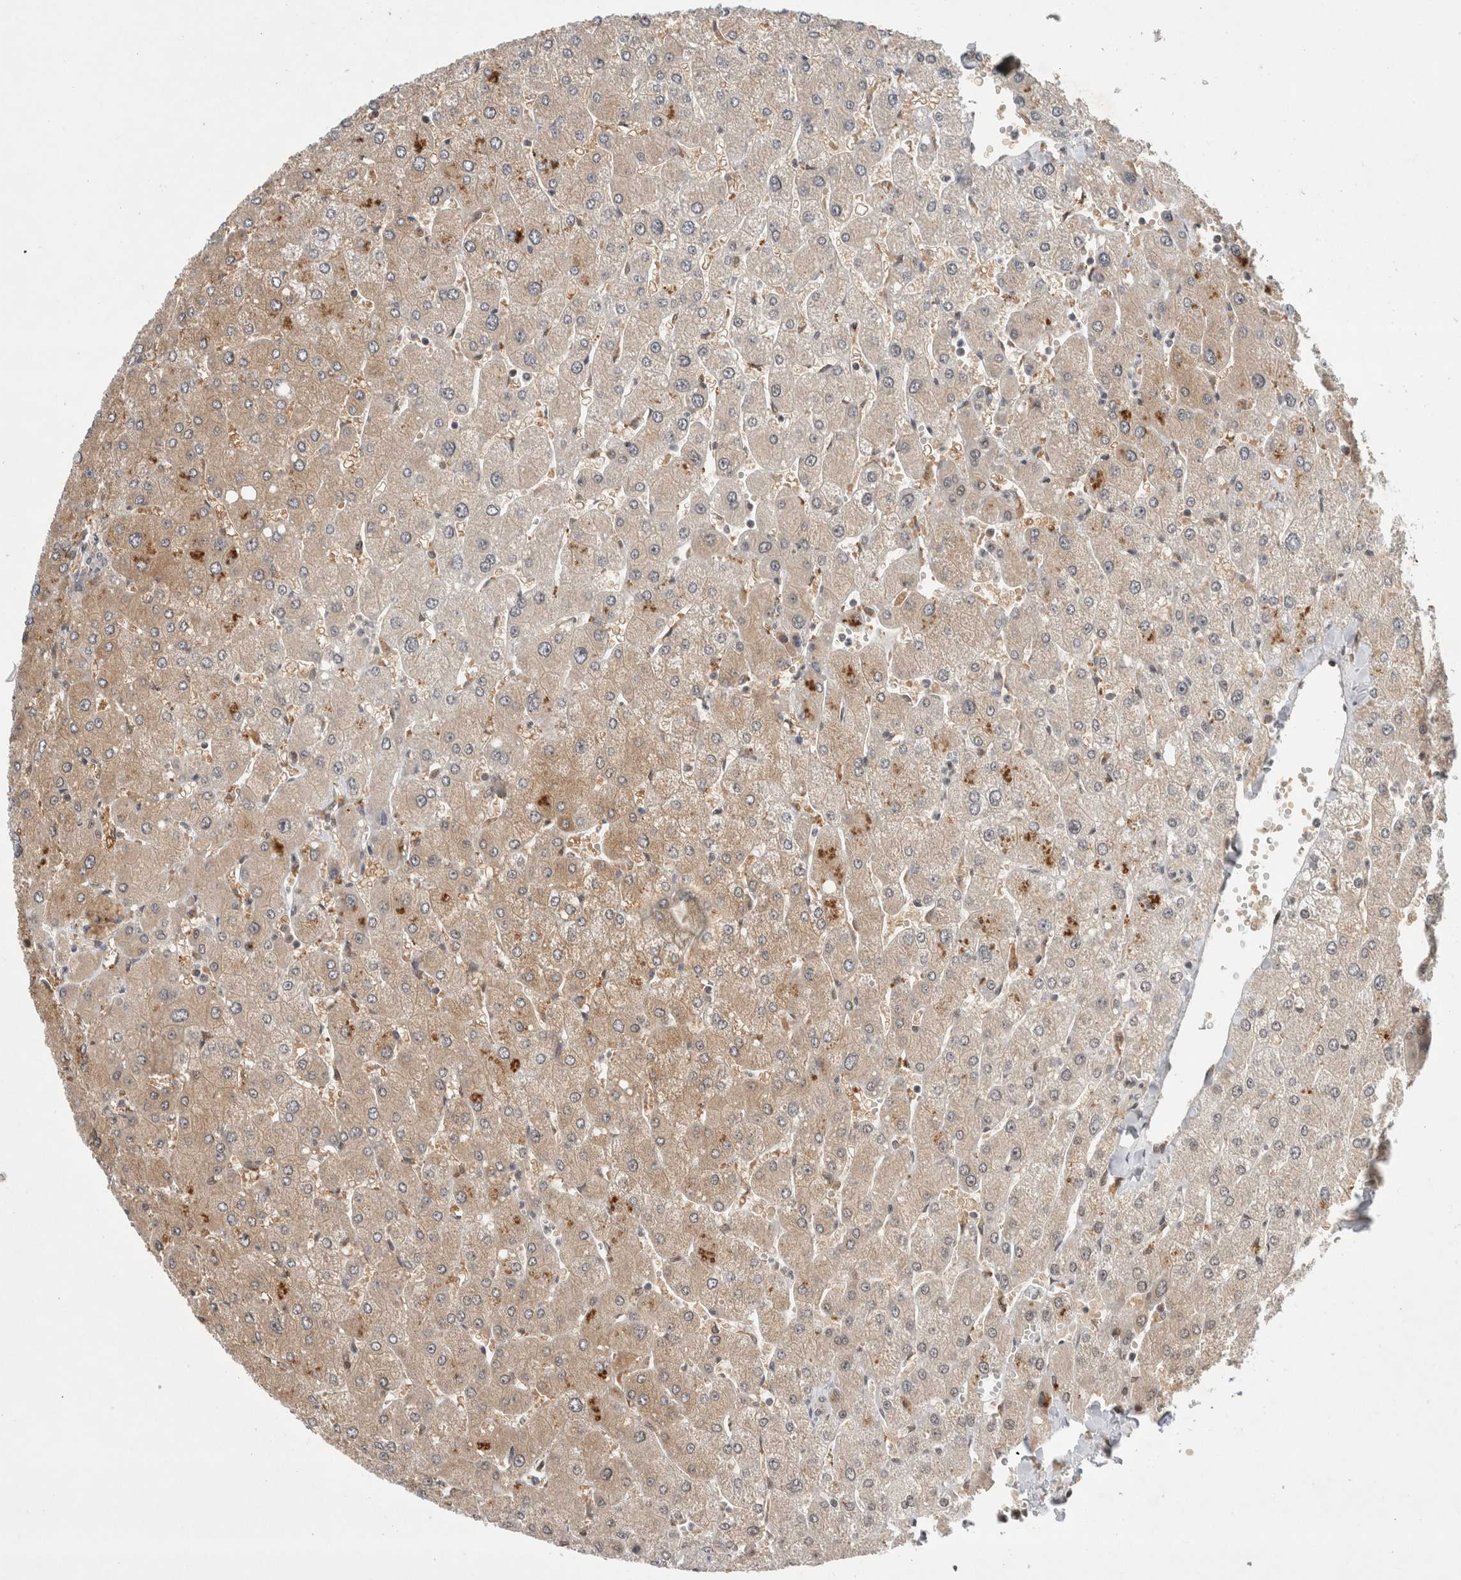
{"staining": {"intensity": "weak", "quantity": "25%-75%", "location": "cytoplasmic/membranous"}, "tissue": "liver", "cell_type": "Cholangiocytes", "image_type": "normal", "snomed": [{"axis": "morphology", "description": "Normal tissue, NOS"}, {"axis": "topography", "description": "Liver"}], "caption": "This micrograph exhibits IHC staining of benign liver, with low weak cytoplasmic/membranous positivity in about 25%-75% of cholangiocytes.", "gene": "NCAPG2", "patient": {"sex": "male", "age": 55}}